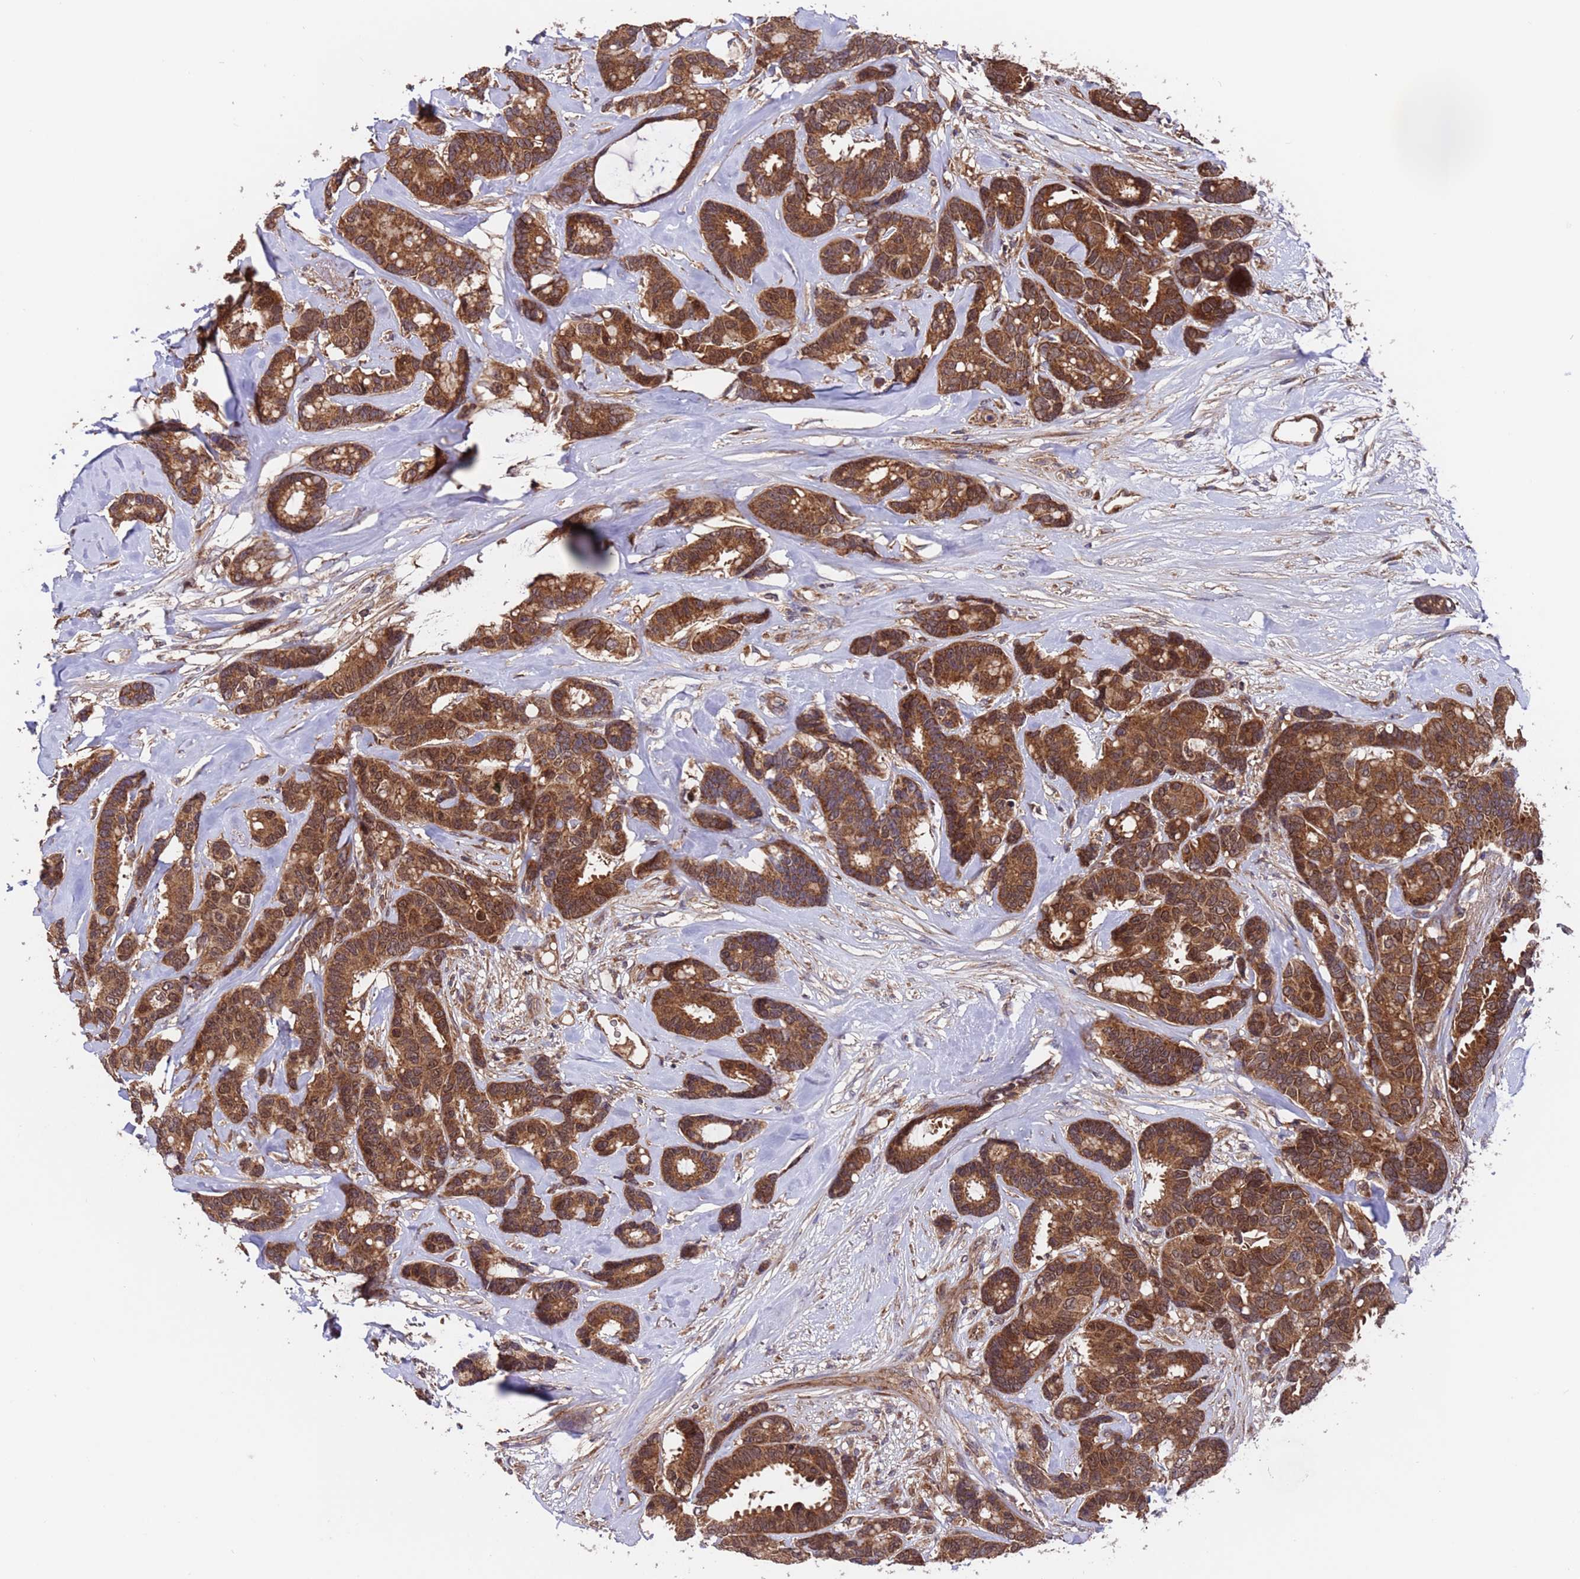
{"staining": {"intensity": "strong", "quantity": ">75%", "location": "cytoplasmic/membranous,nuclear"}, "tissue": "breast cancer", "cell_type": "Tumor cells", "image_type": "cancer", "snomed": [{"axis": "morphology", "description": "Duct carcinoma"}, {"axis": "topography", "description": "Breast"}], "caption": "IHC of breast cancer (invasive ductal carcinoma) exhibits high levels of strong cytoplasmic/membranous and nuclear staining in about >75% of tumor cells.", "gene": "TSR3", "patient": {"sex": "female", "age": 87}}